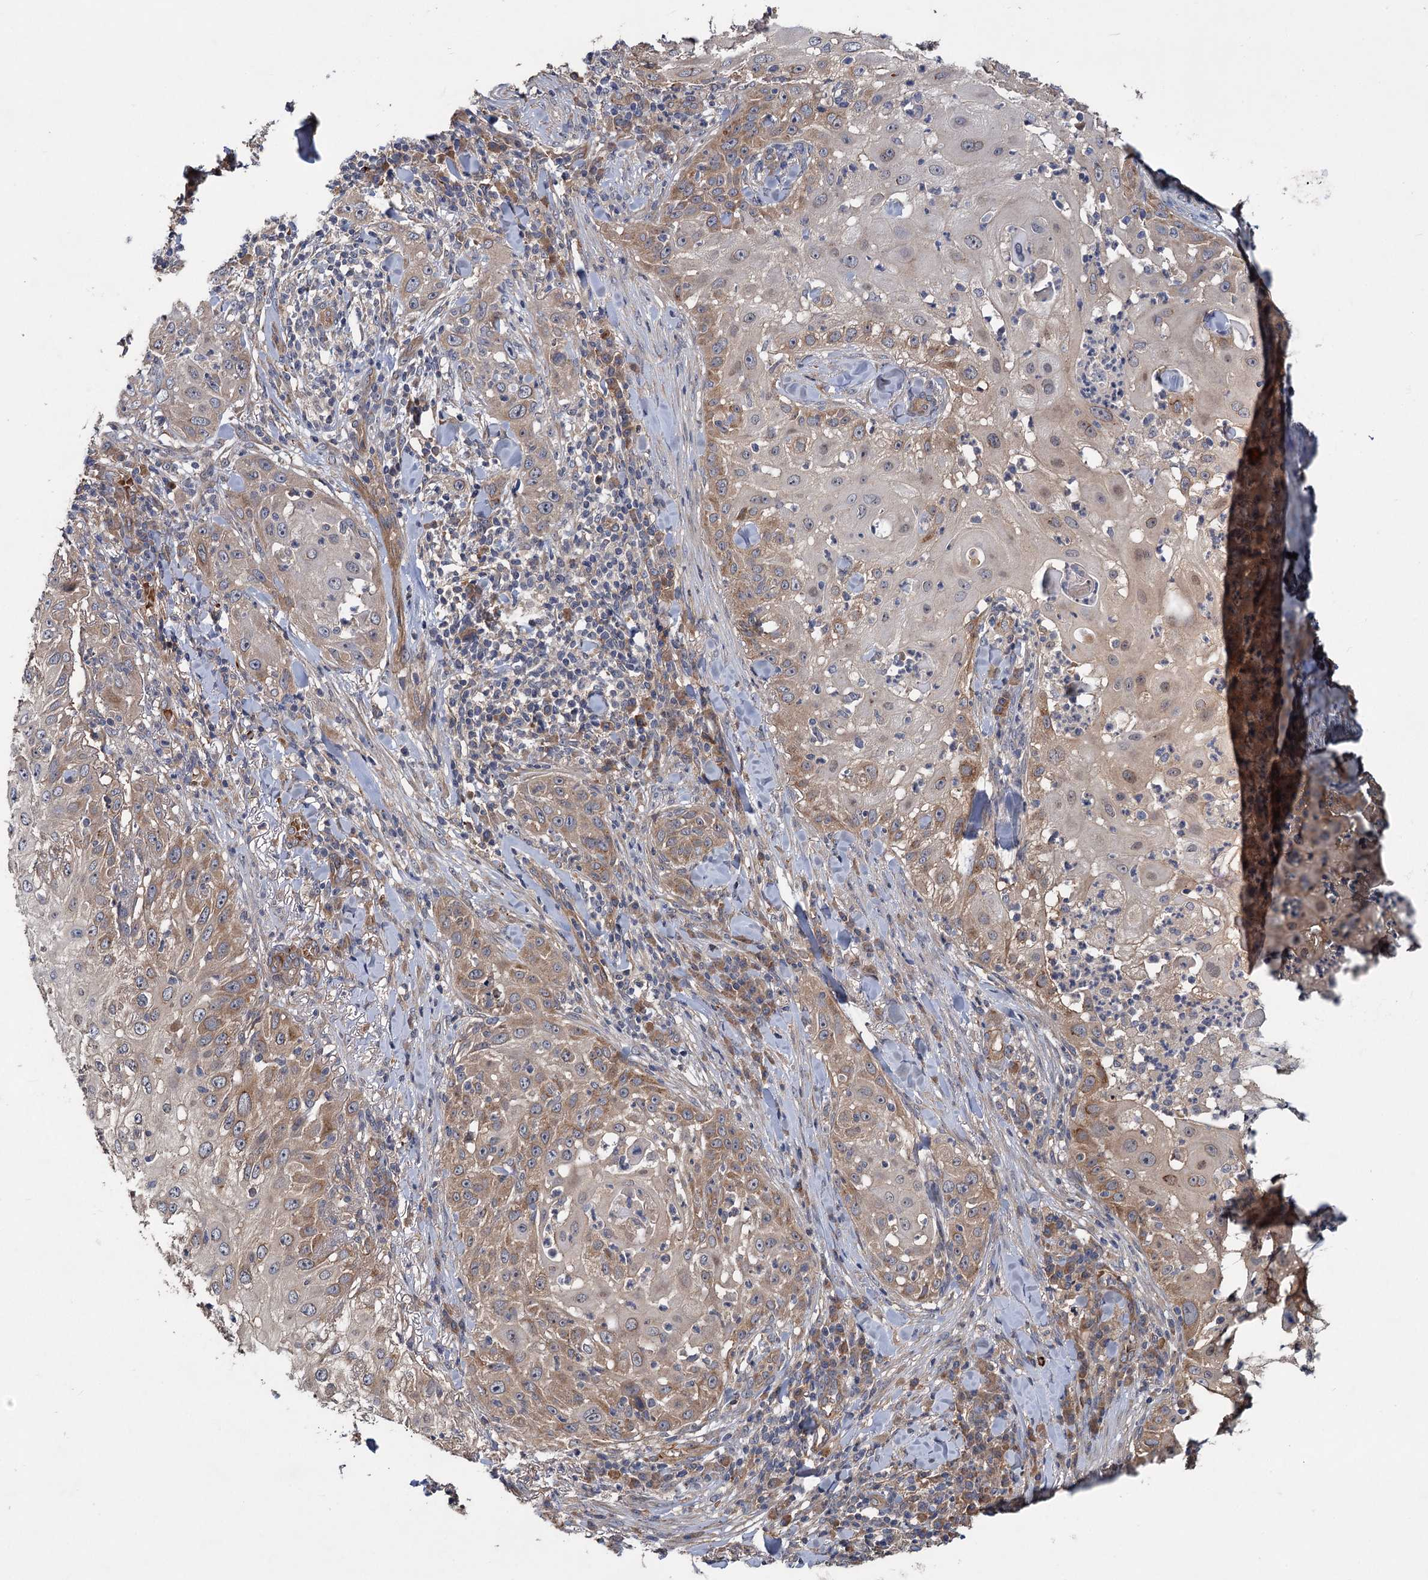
{"staining": {"intensity": "moderate", "quantity": "25%-75%", "location": "cytoplasmic/membranous"}, "tissue": "skin cancer", "cell_type": "Tumor cells", "image_type": "cancer", "snomed": [{"axis": "morphology", "description": "Squamous cell carcinoma, NOS"}, {"axis": "topography", "description": "Skin"}], "caption": "Squamous cell carcinoma (skin) was stained to show a protein in brown. There is medium levels of moderate cytoplasmic/membranous staining in approximately 25%-75% of tumor cells. The staining is performed using DAB brown chromogen to label protein expression. The nuclei are counter-stained blue using hematoxylin.", "gene": "PKN2", "patient": {"sex": "female", "age": 44}}